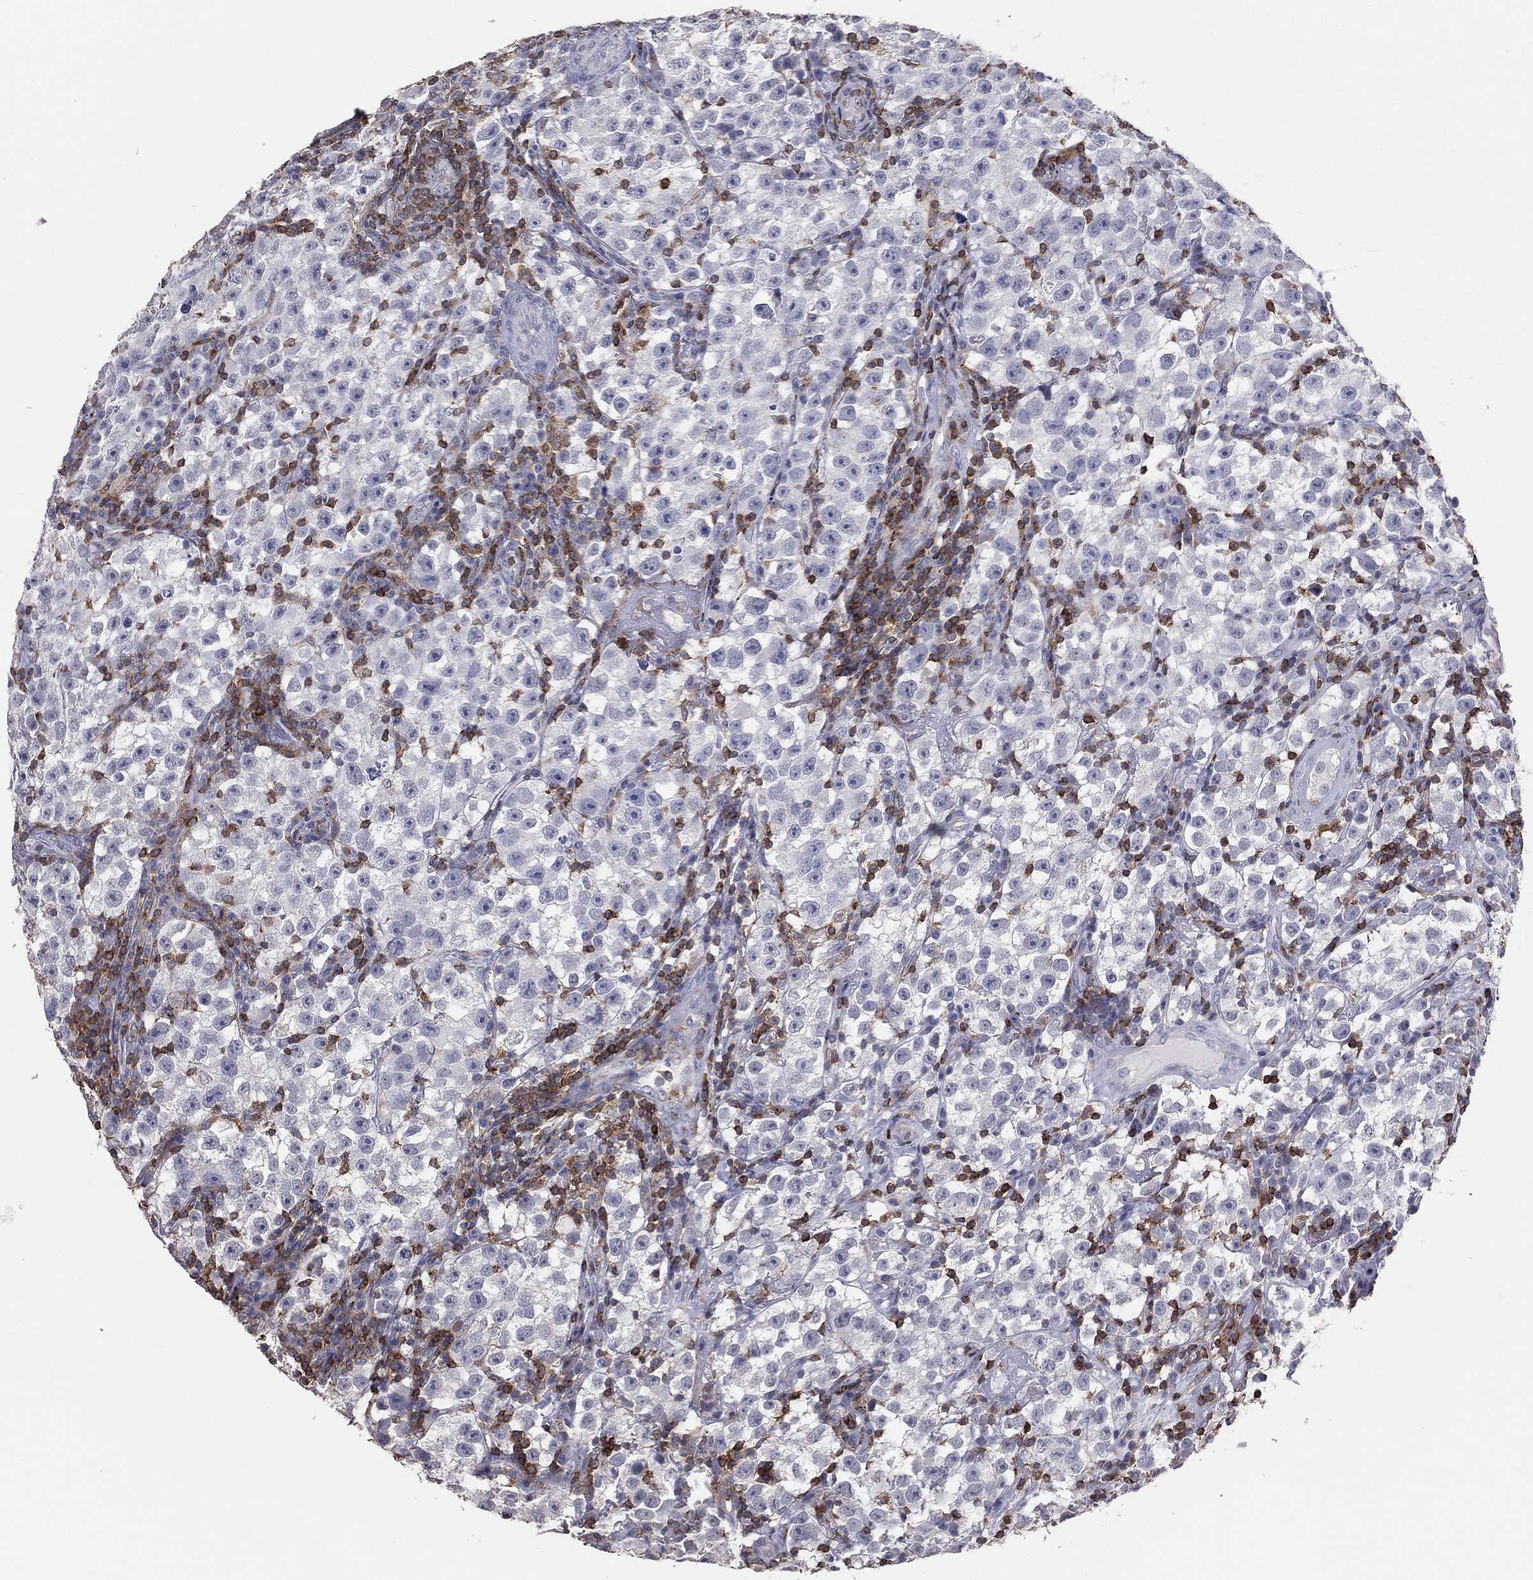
{"staining": {"intensity": "negative", "quantity": "none", "location": "none"}, "tissue": "testis cancer", "cell_type": "Tumor cells", "image_type": "cancer", "snomed": [{"axis": "morphology", "description": "Seminoma, NOS"}, {"axis": "topography", "description": "Testis"}], "caption": "The micrograph displays no staining of tumor cells in testis seminoma.", "gene": "PSTPIP1", "patient": {"sex": "male", "age": 22}}